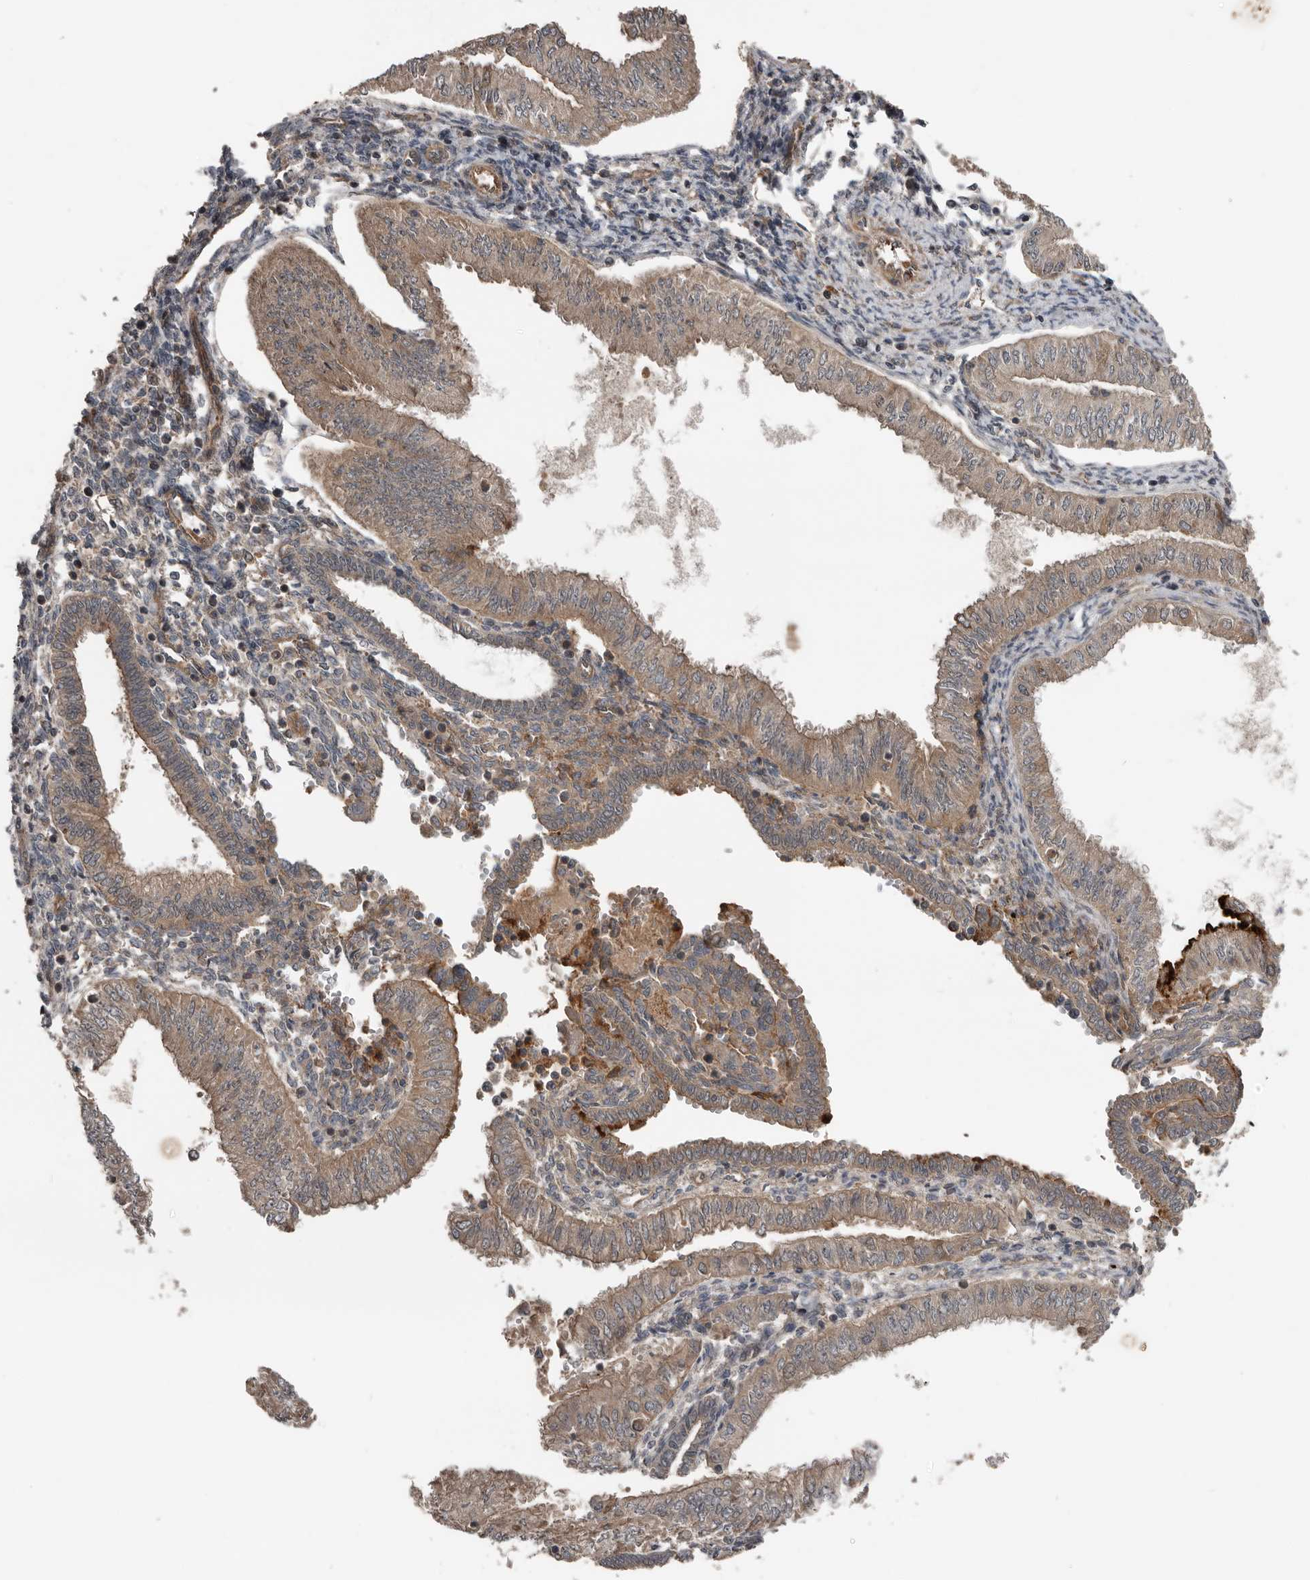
{"staining": {"intensity": "weak", "quantity": "25%-75%", "location": "cytoplasmic/membranous"}, "tissue": "endometrial cancer", "cell_type": "Tumor cells", "image_type": "cancer", "snomed": [{"axis": "morphology", "description": "Normal tissue, NOS"}, {"axis": "morphology", "description": "Adenocarcinoma, NOS"}, {"axis": "topography", "description": "Endometrium"}], "caption": "This is an image of immunohistochemistry staining of endometrial cancer, which shows weak positivity in the cytoplasmic/membranous of tumor cells.", "gene": "DNAJB4", "patient": {"sex": "female", "age": 53}}